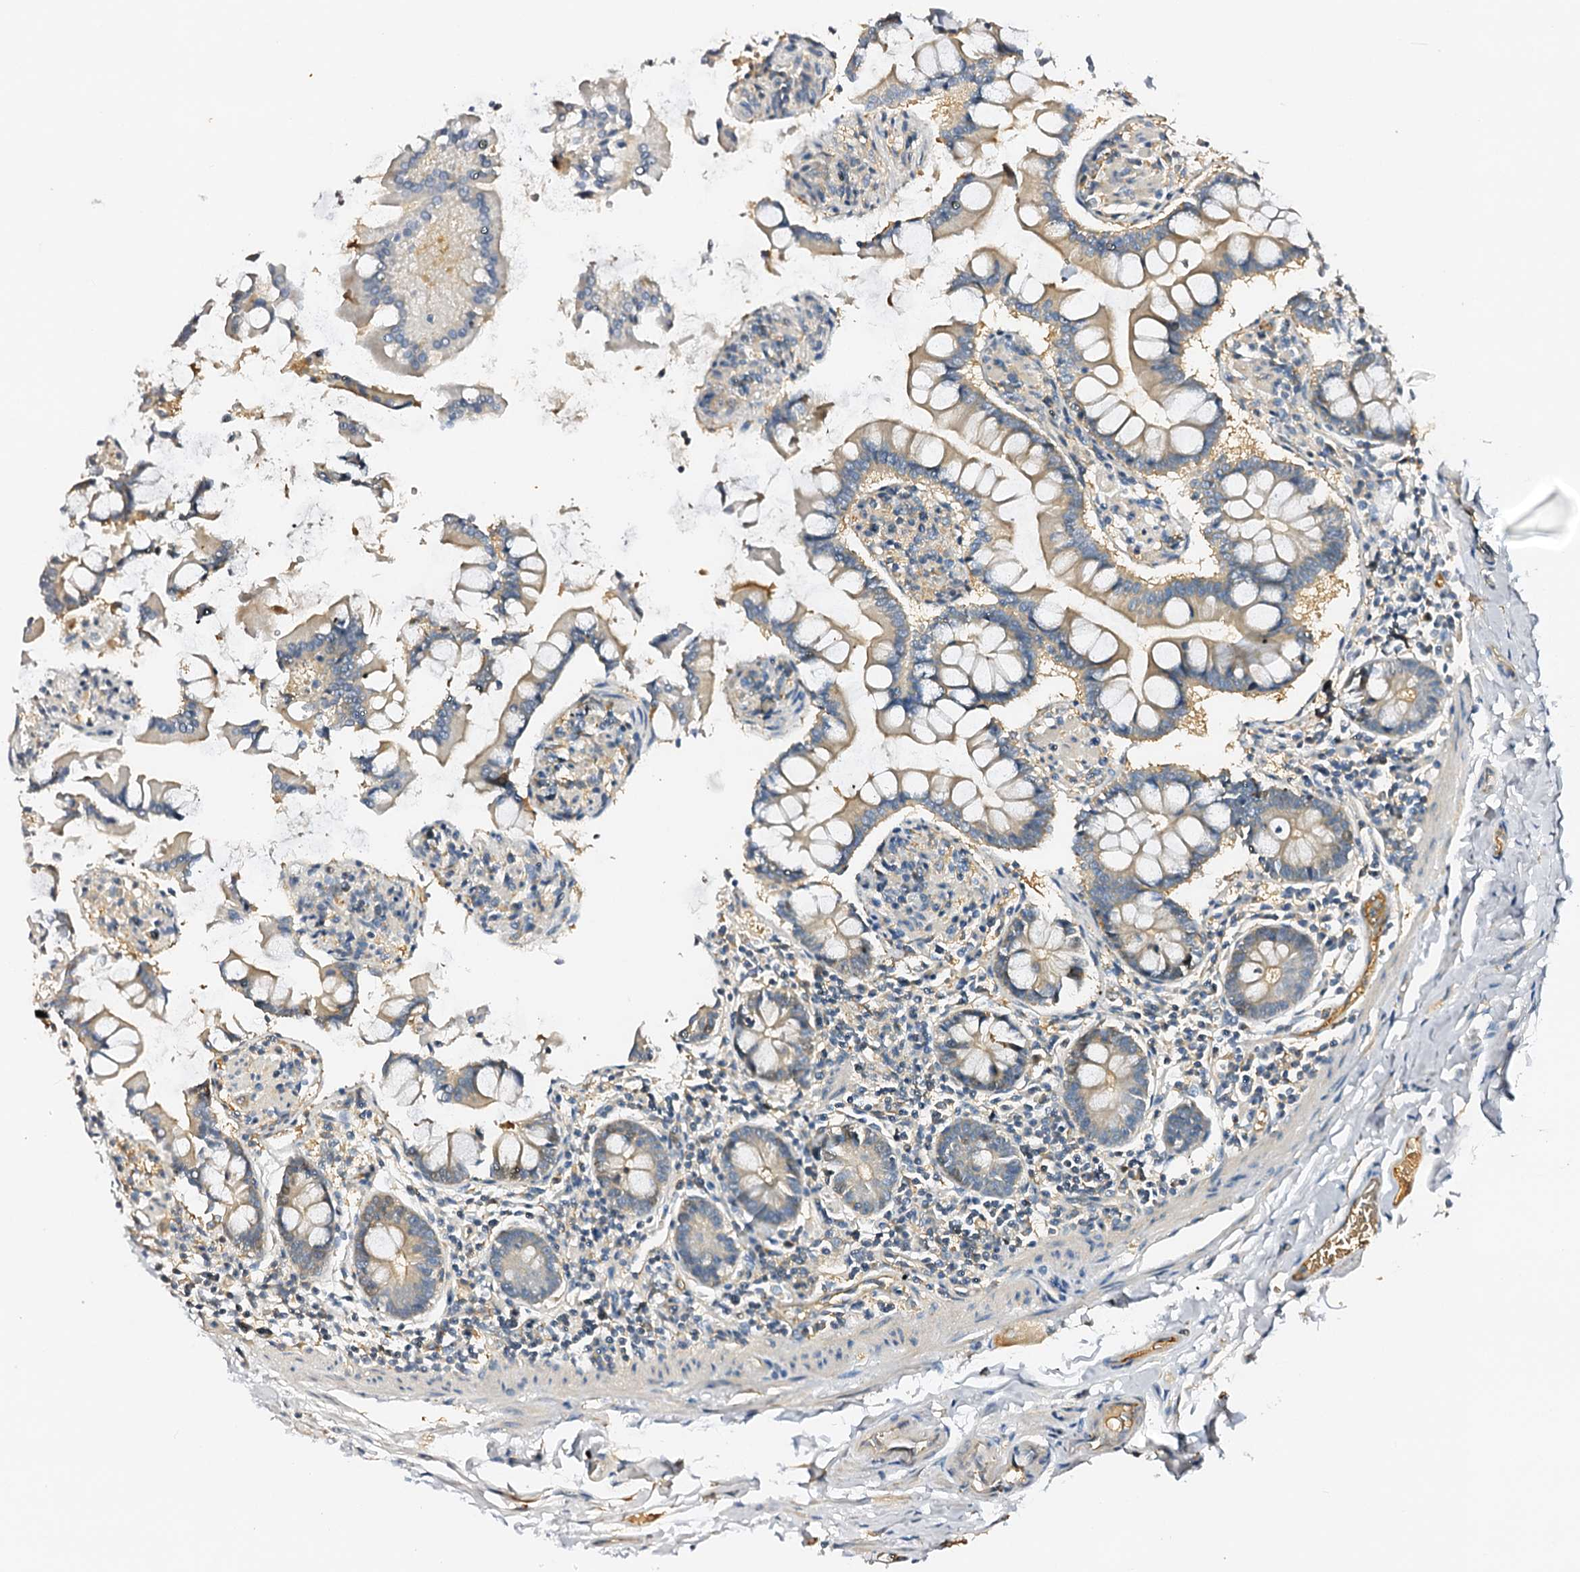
{"staining": {"intensity": "moderate", "quantity": "25%-75%", "location": "cytoplasmic/membranous"}, "tissue": "small intestine", "cell_type": "Glandular cells", "image_type": "normal", "snomed": [{"axis": "morphology", "description": "Normal tissue, NOS"}, {"axis": "topography", "description": "Small intestine"}], "caption": "Small intestine was stained to show a protein in brown. There is medium levels of moderate cytoplasmic/membranous staining in about 25%-75% of glandular cells. Using DAB (brown) and hematoxylin (blue) stains, captured at high magnification using brightfield microscopy.", "gene": "CSKMT", "patient": {"sex": "male", "age": 41}}